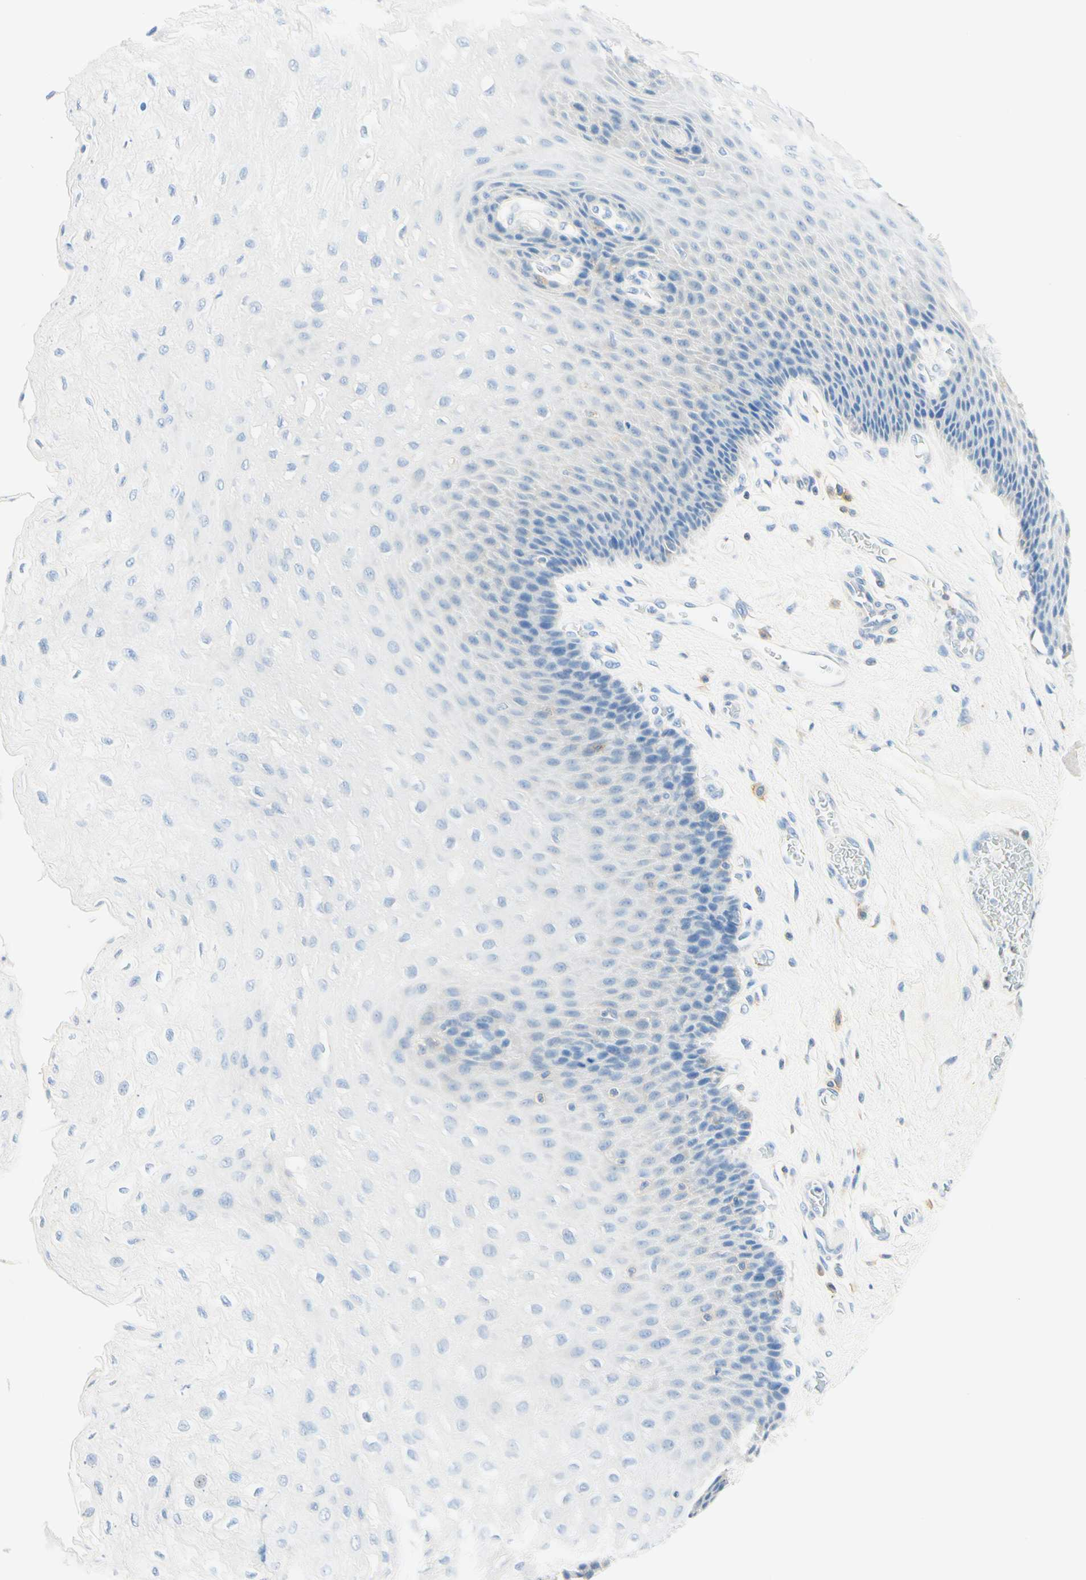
{"staining": {"intensity": "negative", "quantity": "none", "location": "none"}, "tissue": "esophagus", "cell_type": "Squamous epithelial cells", "image_type": "normal", "snomed": [{"axis": "morphology", "description": "Normal tissue, NOS"}, {"axis": "topography", "description": "Esophagus"}], "caption": "DAB immunohistochemical staining of unremarkable esophagus exhibits no significant positivity in squamous epithelial cells. (Brightfield microscopy of DAB immunohistochemistry (IHC) at high magnification).", "gene": "LAT", "patient": {"sex": "female", "age": 72}}